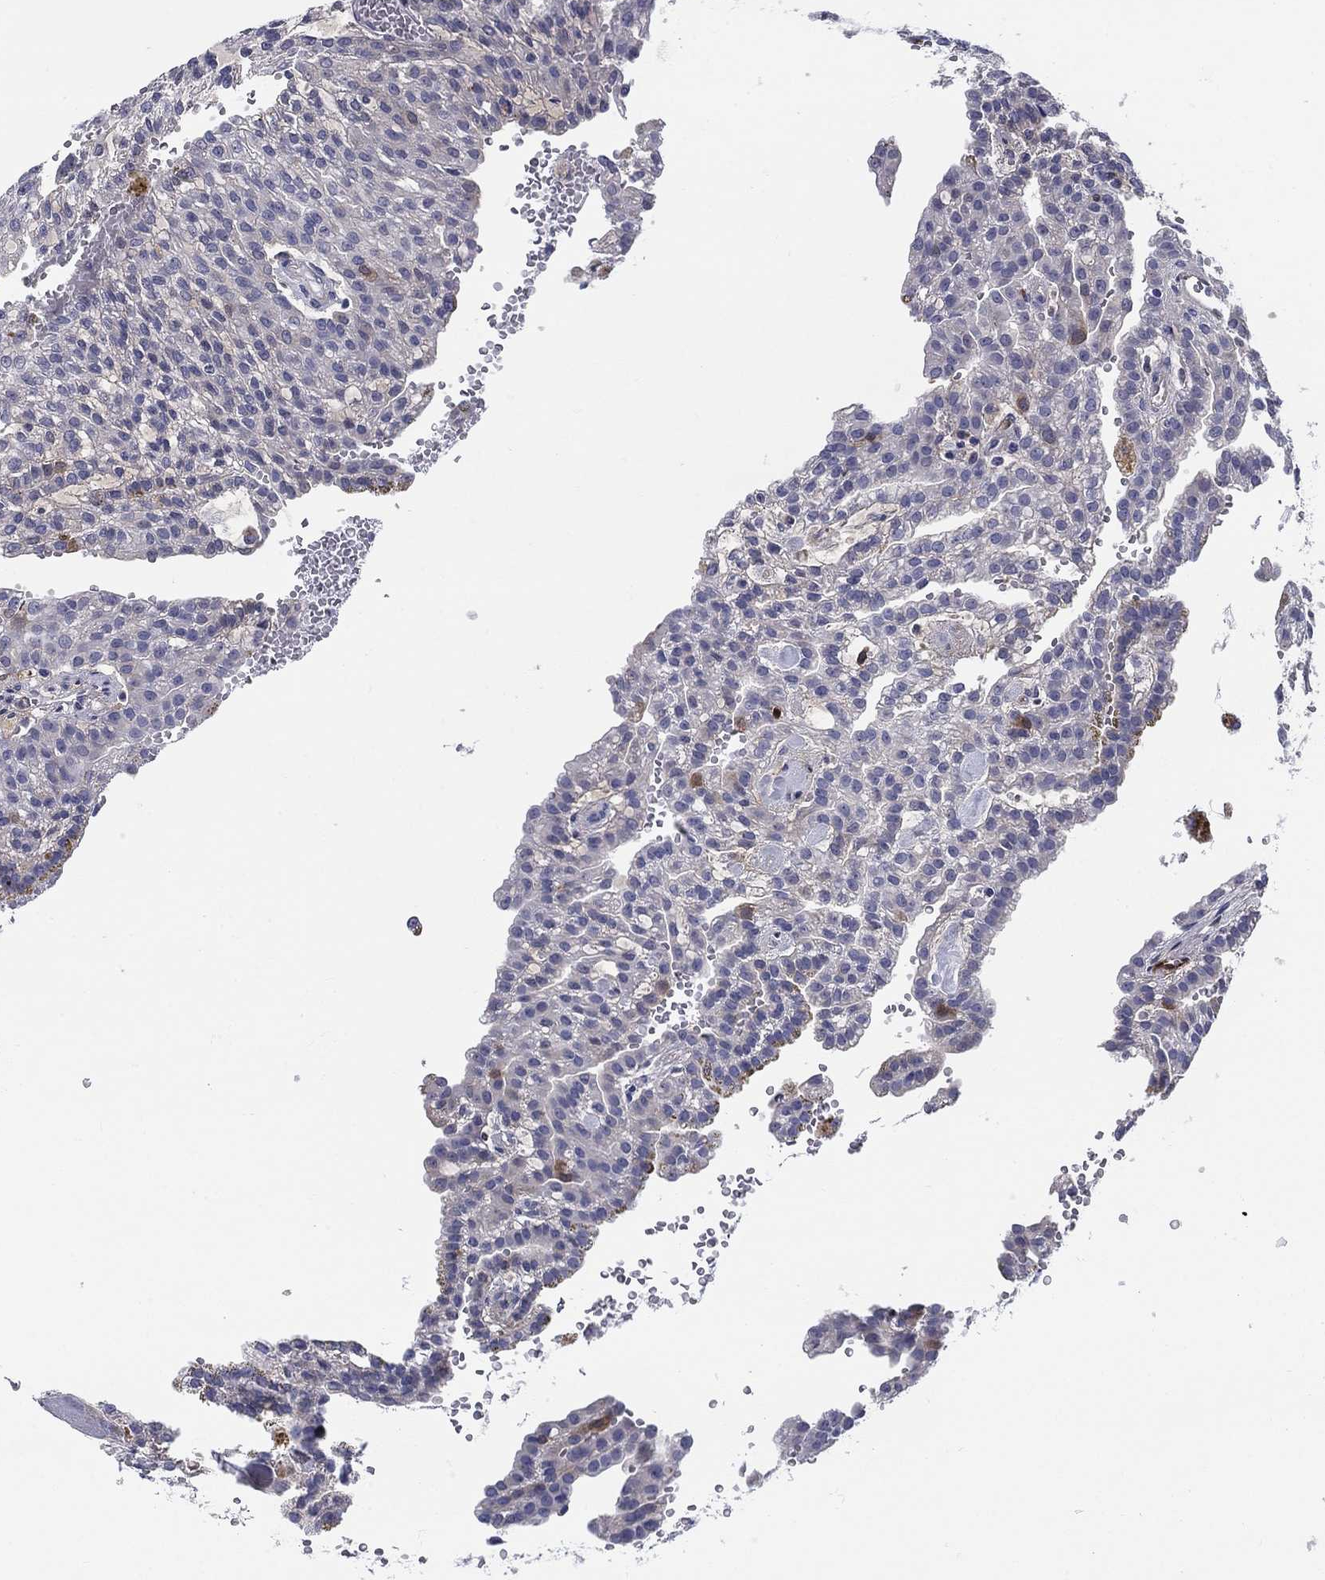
{"staining": {"intensity": "negative", "quantity": "none", "location": "none"}, "tissue": "renal cancer", "cell_type": "Tumor cells", "image_type": "cancer", "snomed": [{"axis": "morphology", "description": "Adenocarcinoma, NOS"}, {"axis": "topography", "description": "Kidney"}], "caption": "Micrograph shows no significant protein staining in tumor cells of renal cancer (adenocarcinoma).", "gene": "STMN1", "patient": {"sex": "male", "age": 63}}